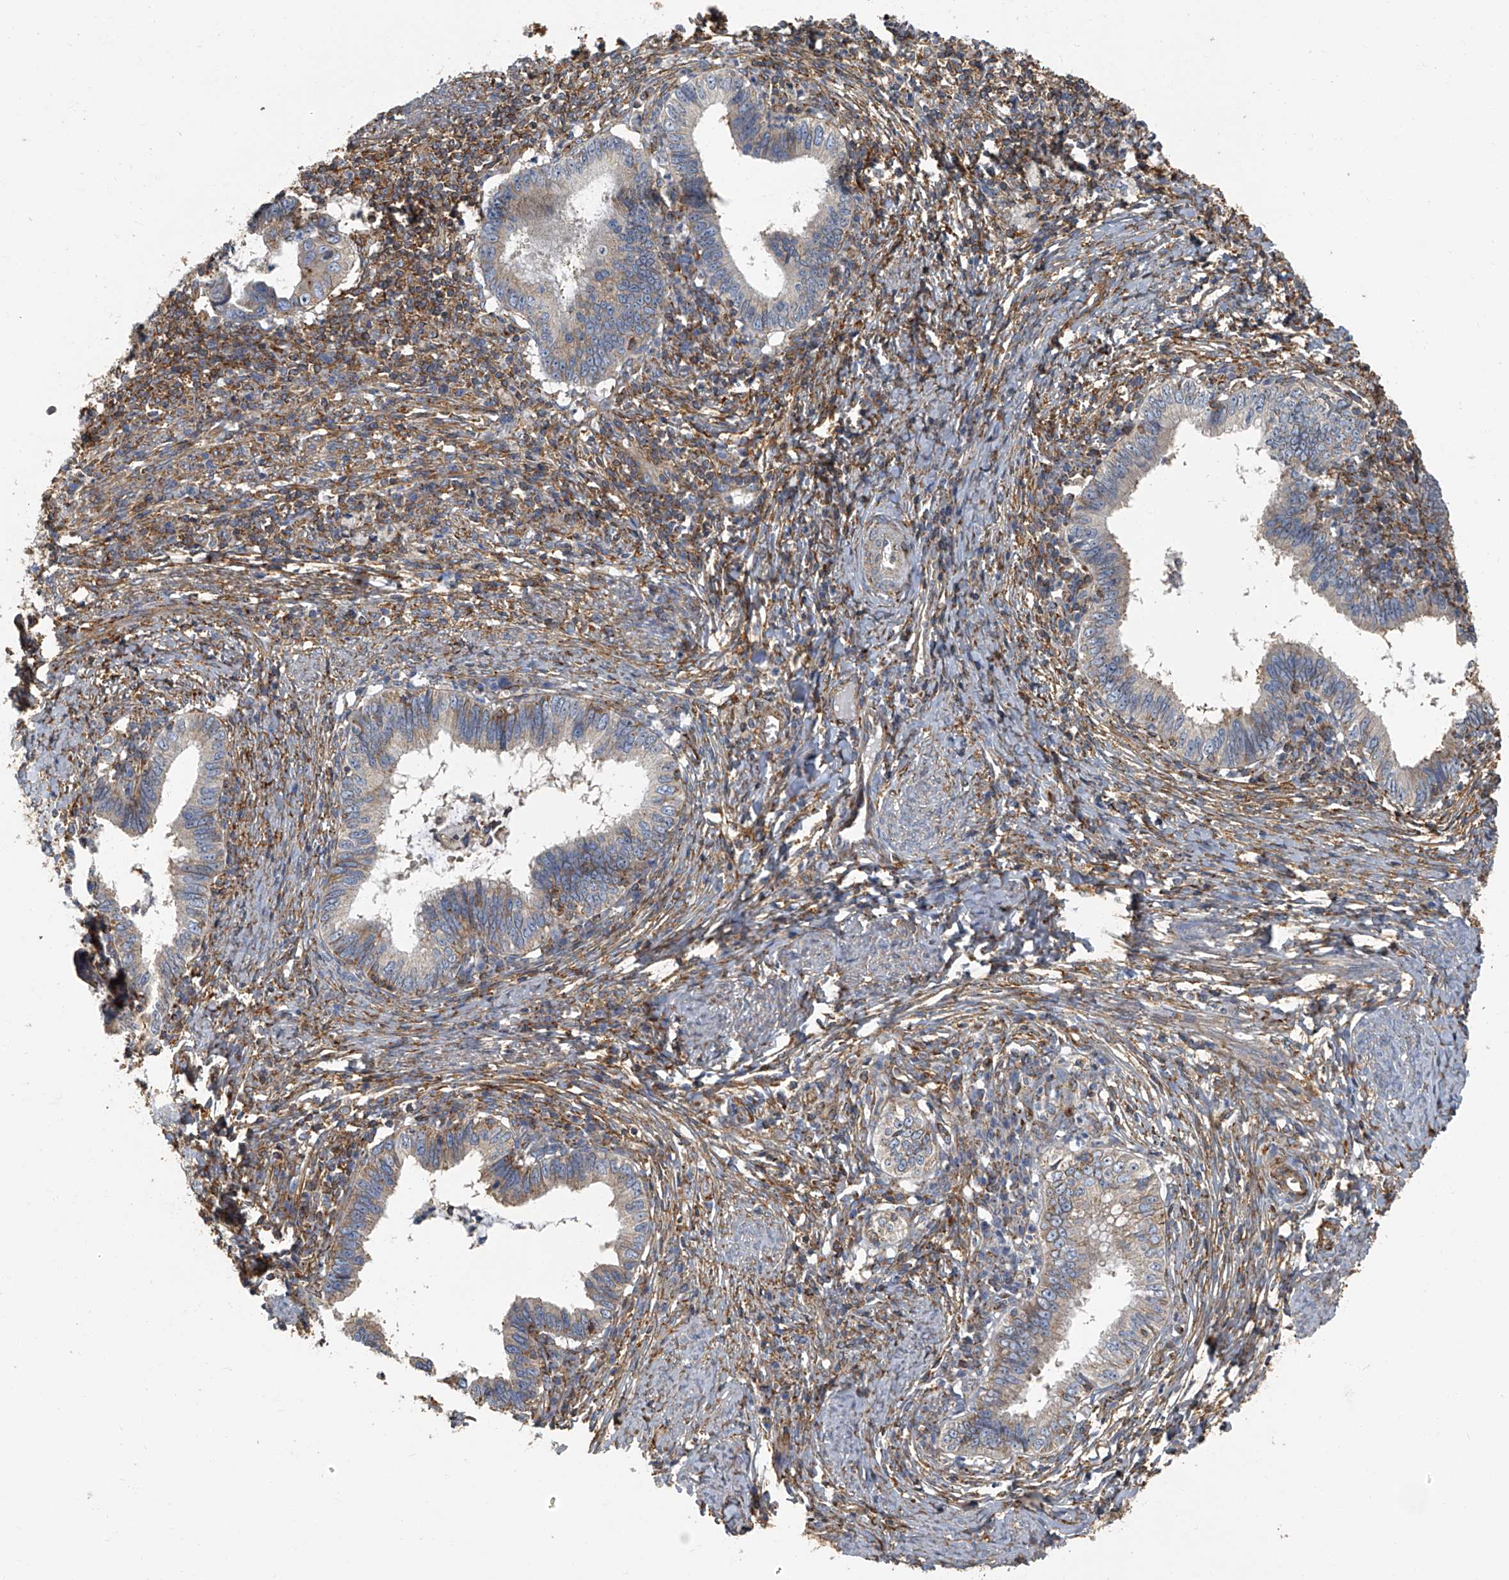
{"staining": {"intensity": "moderate", "quantity": "<25%", "location": "cytoplasmic/membranous"}, "tissue": "cervical cancer", "cell_type": "Tumor cells", "image_type": "cancer", "snomed": [{"axis": "morphology", "description": "Adenocarcinoma, NOS"}, {"axis": "topography", "description": "Cervix"}], "caption": "Immunohistochemical staining of human cervical cancer demonstrates moderate cytoplasmic/membranous protein staining in approximately <25% of tumor cells. (IHC, brightfield microscopy, high magnification).", "gene": "SEPTIN7", "patient": {"sex": "female", "age": 36}}